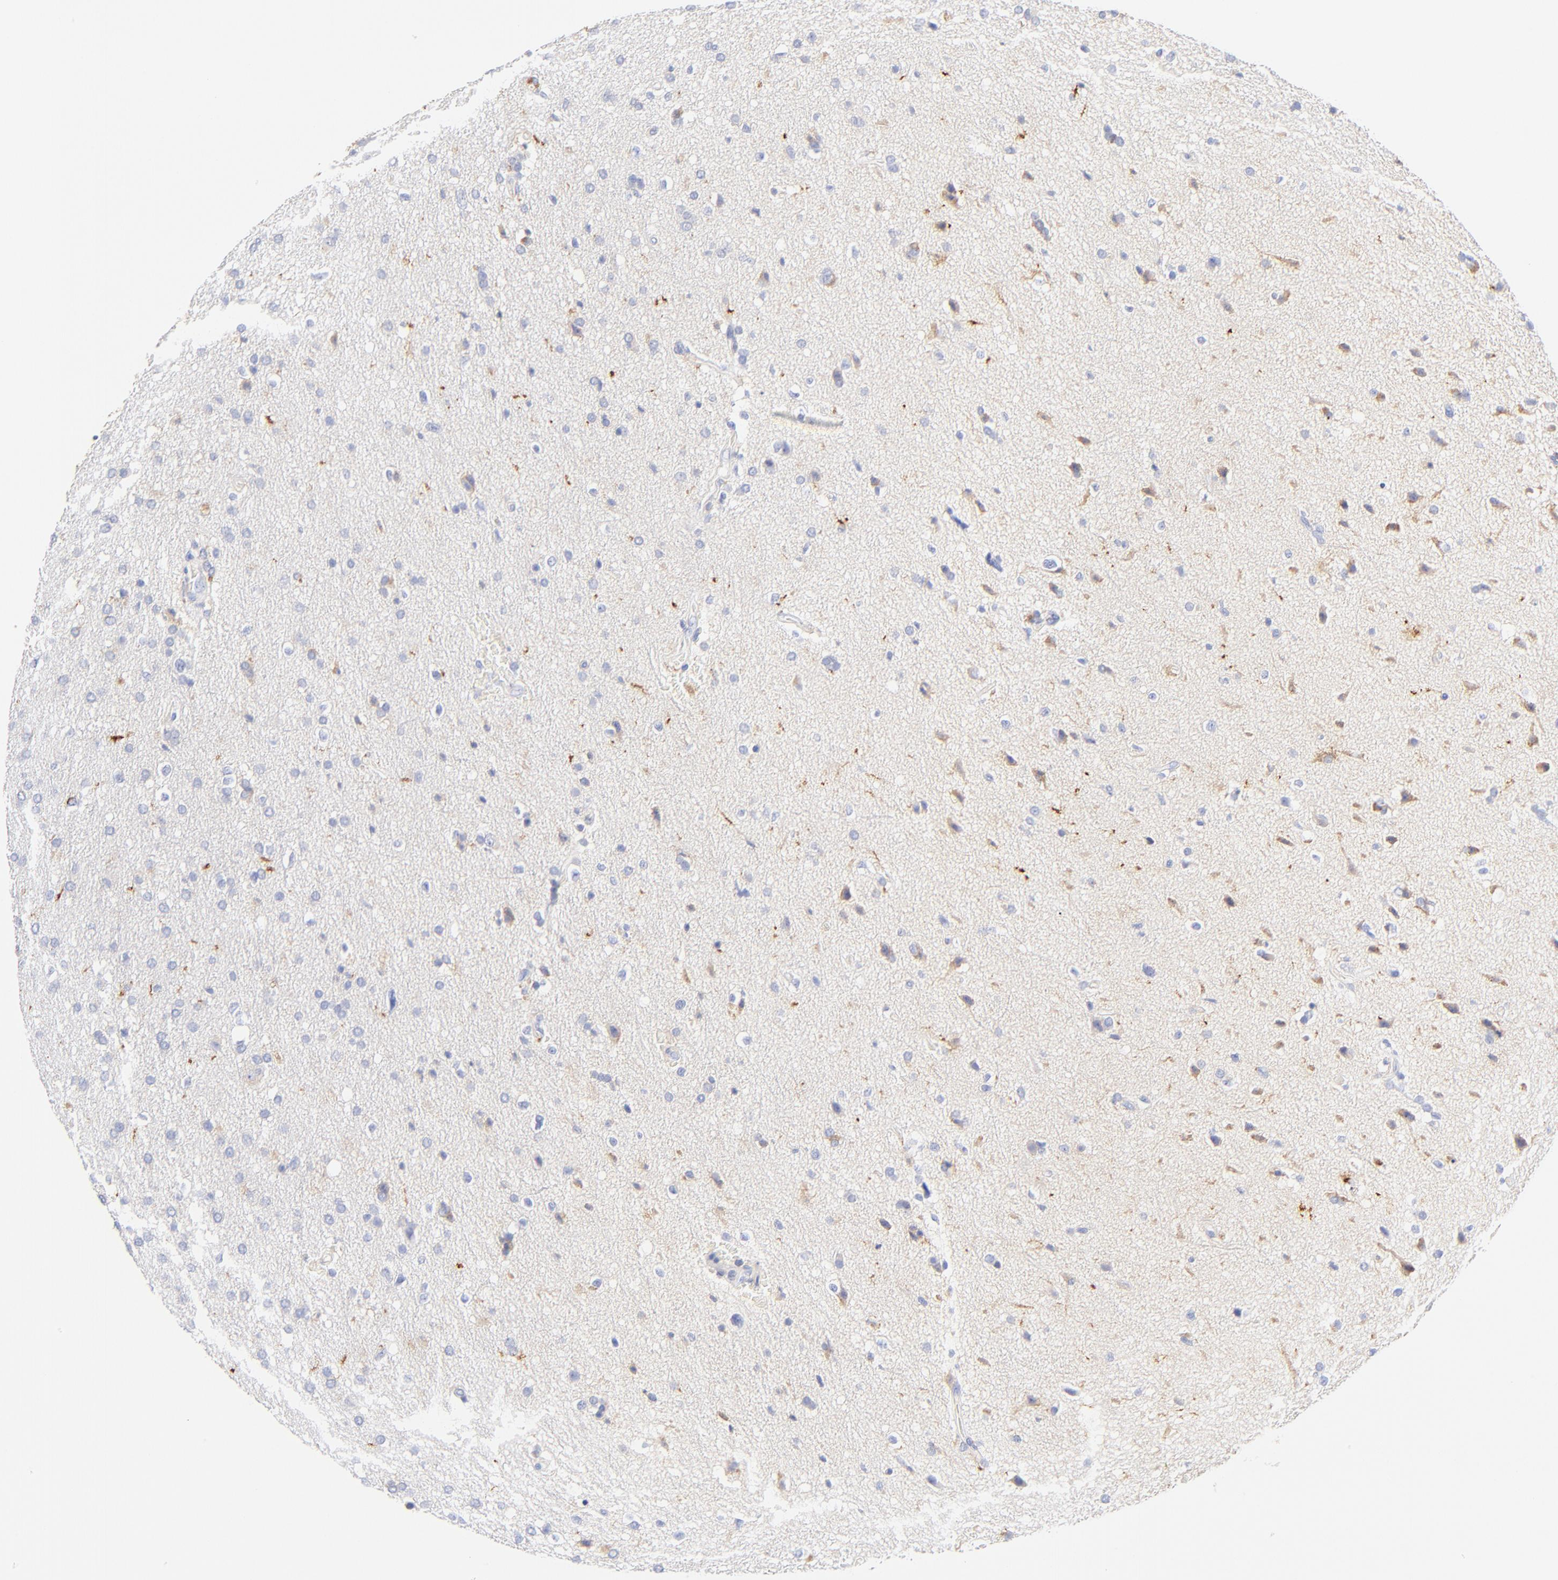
{"staining": {"intensity": "negative", "quantity": "none", "location": "none"}, "tissue": "glioma", "cell_type": "Tumor cells", "image_type": "cancer", "snomed": [{"axis": "morphology", "description": "Glioma, malignant, High grade"}, {"axis": "topography", "description": "Brain"}], "caption": "High power microscopy image of an immunohistochemistry micrograph of malignant glioma (high-grade), revealing no significant positivity in tumor cells.", "gene": "MDGA2", "patient": {"sex": "male", "age": 33}}